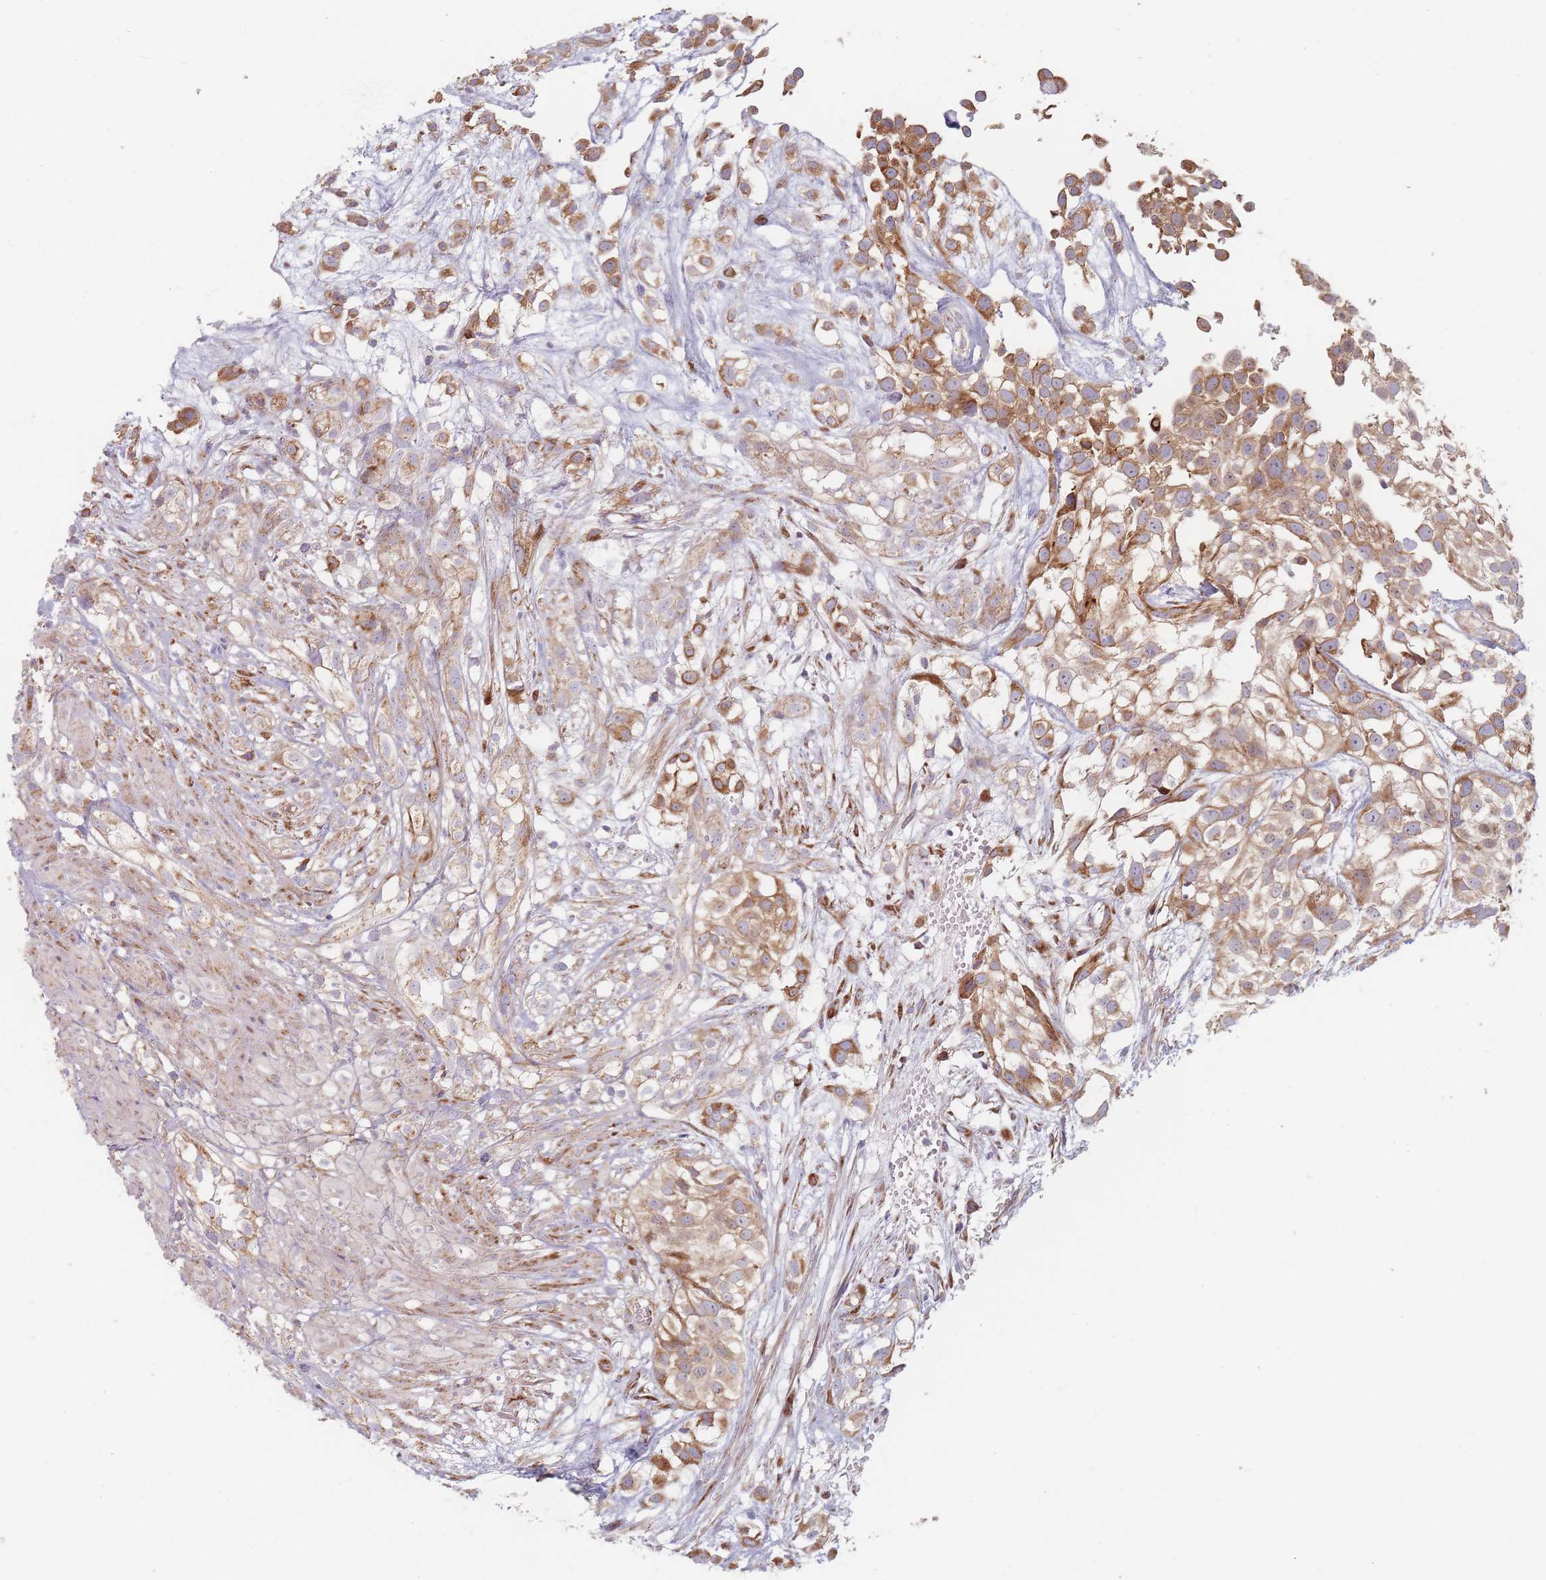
{"staining": {"intensity": "moderate", "quantity": ">75%", "location": "cytoplasmic/membranous"}, "tissue": "urothelial cancer", "cell_type": "Tumor cells", "image_type": "cancer", "snomed": [{"axis": "morphology", "description": "Urothelial carcinoma, High grade"}, {"axis": "topography", "description": "Urinary bladder"}], "caption": "Urothelial carcinoma (high-grade) stained with DAB (3,3'-diaminobenzidine) immunohistochemistry (IHC) shows medium levels of moderate cytoplasmic/membranous staining in about >75% of tumor cells.", "gene": "ESRP2", "patient": {"sex": "male", "age": 56}}